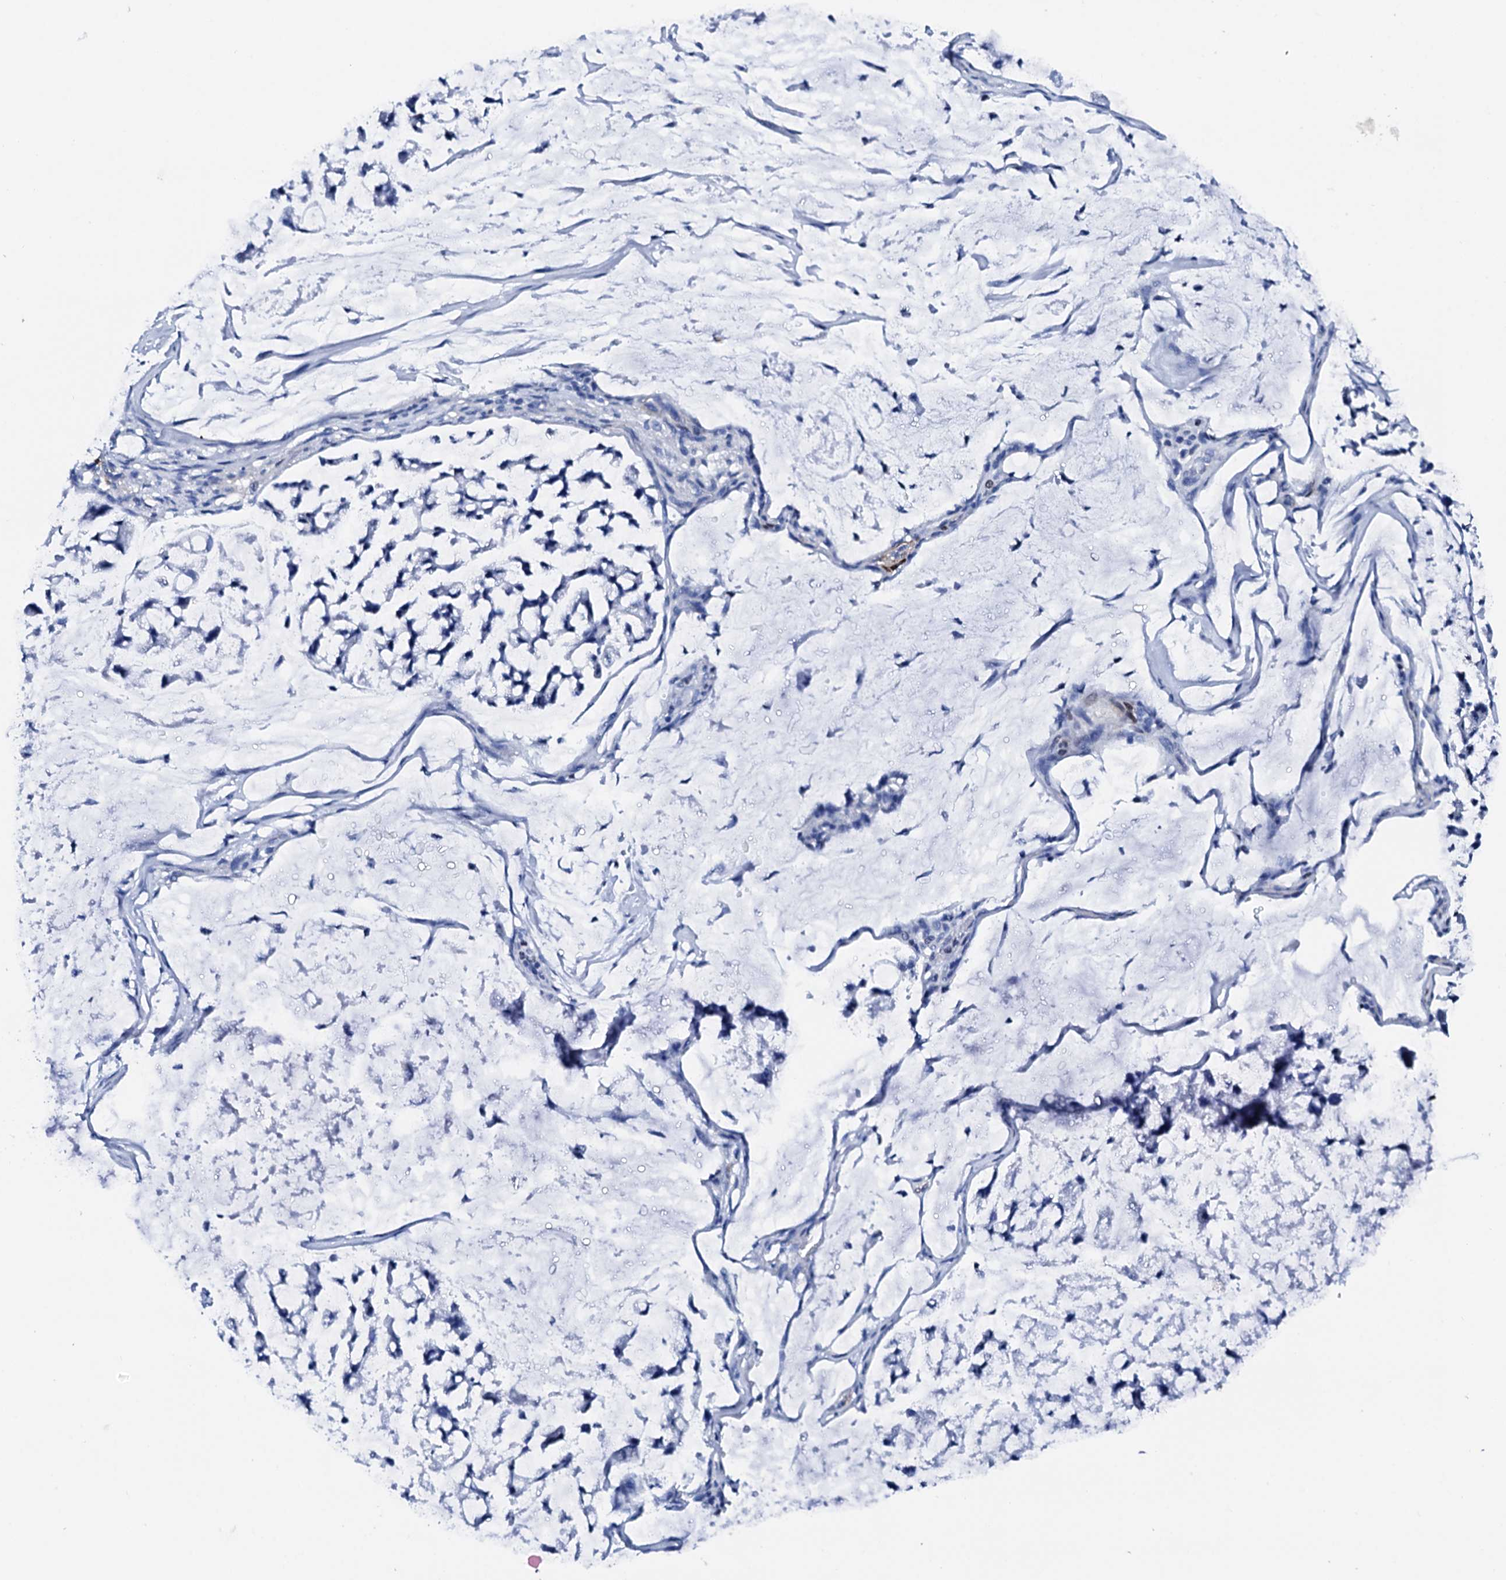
{"staining": {"intensity": "negative", "quantity": "none", "location": "none"}, "tissue": "stomach cancer", "cell_type": "Tumor cells", "image_type": "cancer", "snomed": [{"axis": "morphology", "description": "Adenocarcinoma, NOS"}, {"axis": "topography", "description": "Stomach, lower"}], "caption": "A high-resolution image shows immunohistochemistry staining of stomach cancer (adenocarcinoma), which displays no significant expression in tumor cells.", "gene": "NRIP2", "patient": {"sex": "male", "age": 67}}